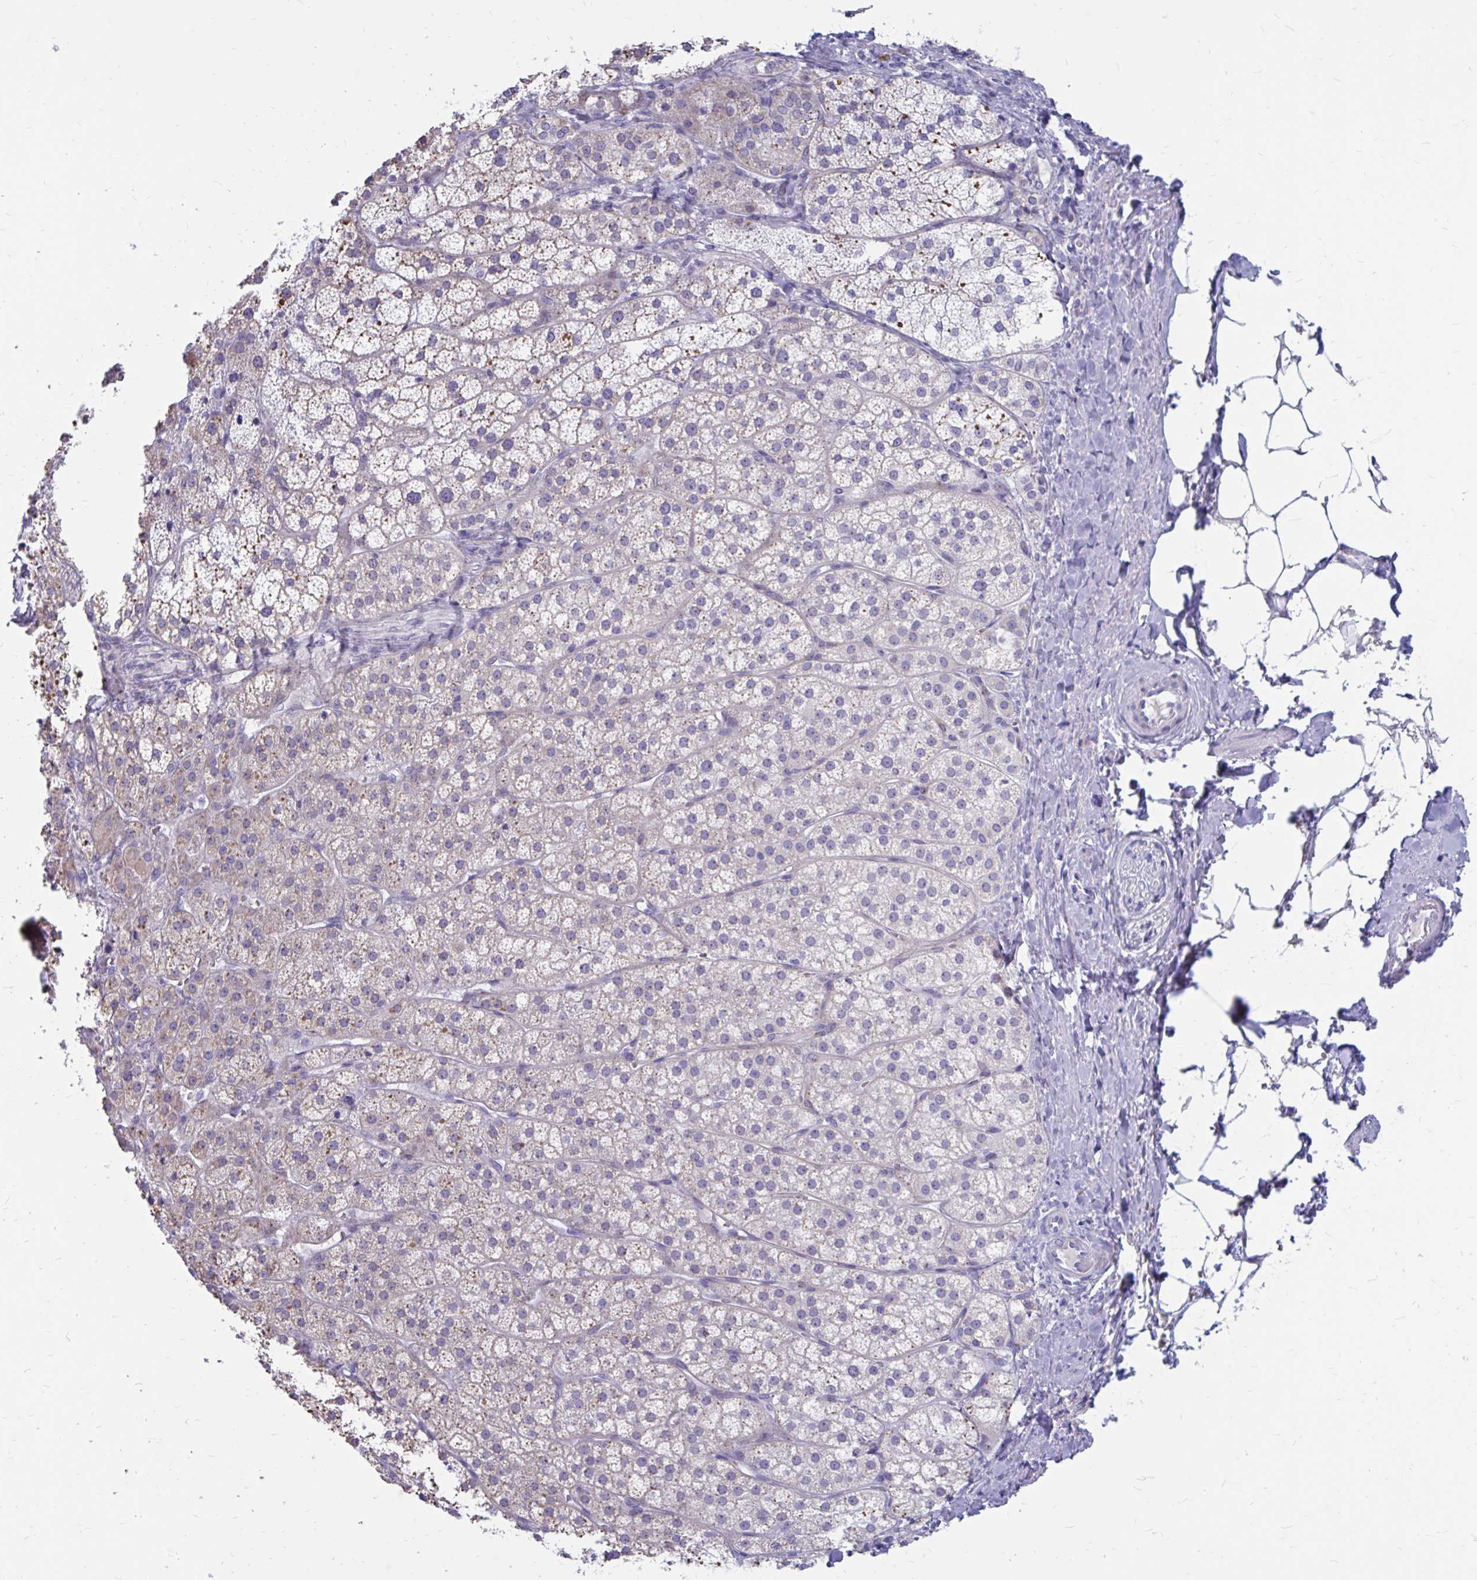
{"staining": {"intensity": "weak", "quantity": "<25%", "location": "cytoplasmic/membranous"}, "tissue": "adrenal gland", "cell_type": "Glandular cells", "image_type": "normal", "snomed": [{"axis": "morphology", "description": "Normal tissue, NOS"}, {"axis": "topography", "description": "Adrenal gland"}], "caption": "Immunohistochemical staining of normal adrenal gland exhibits no significant expression in glandular cells.", "gene": "IGSF5", "patient": {"sex": "male", "age": 53}}